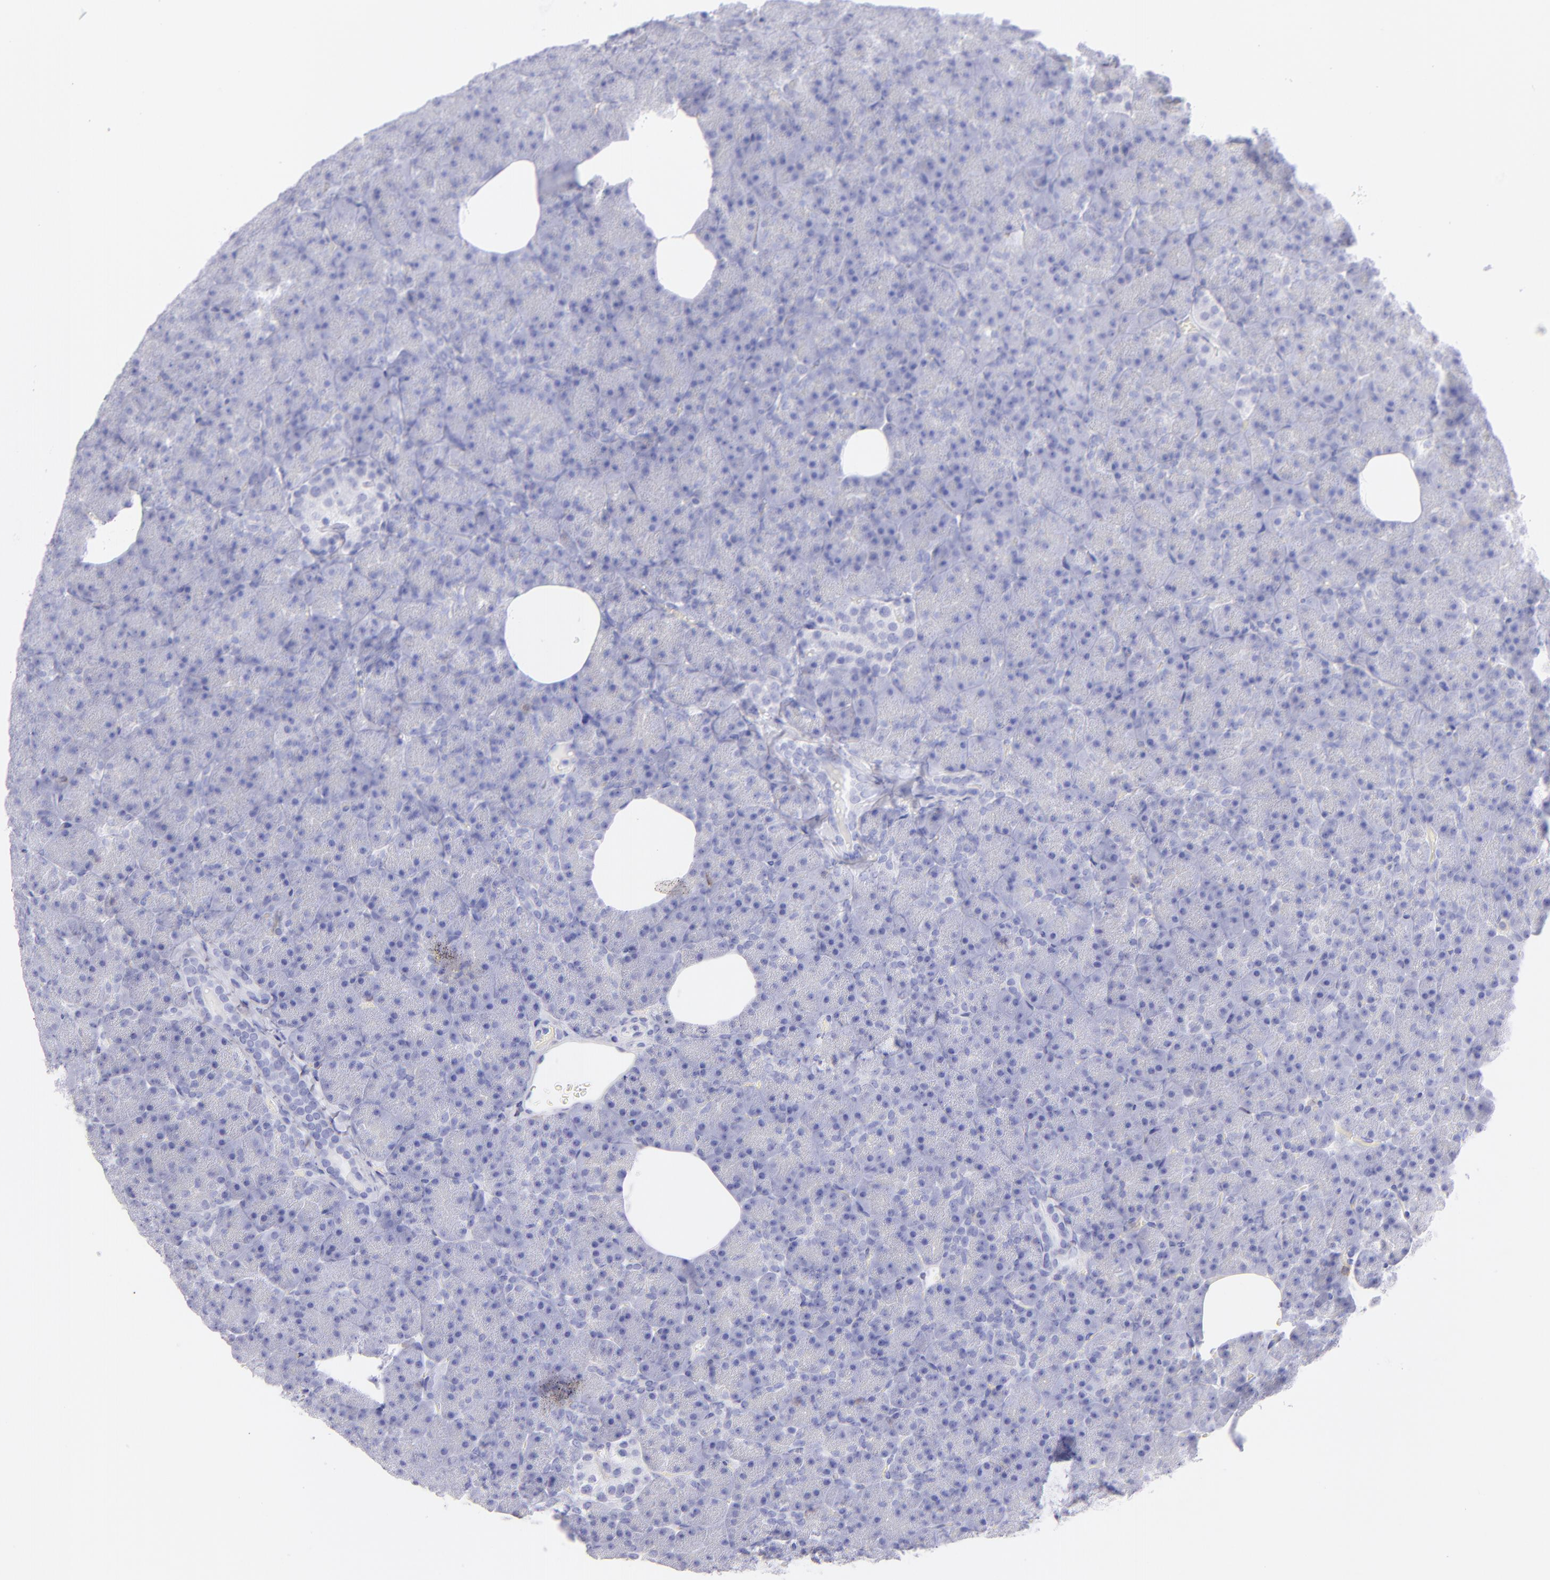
{"staining": {"intensity": "negative", "quantity": "none", "location": "none"}, "tissue": "pancreas", "cell_type": "Exocrine glandular cells", "image_type": "normal", "snomed": [{"axis": "morphology", "description": "Normal tissue, NOS"}, {"axis": "topography", "description": "Pancreas"}], "caption": "The immunohistochemistry image has no significant positivity in exocrine glandular cells of pancreas. (Immunohistochemistry, brightfield microscopy, high magnification).", "gene": "CD69", "patient": {"sex": "female", "age": 35}}